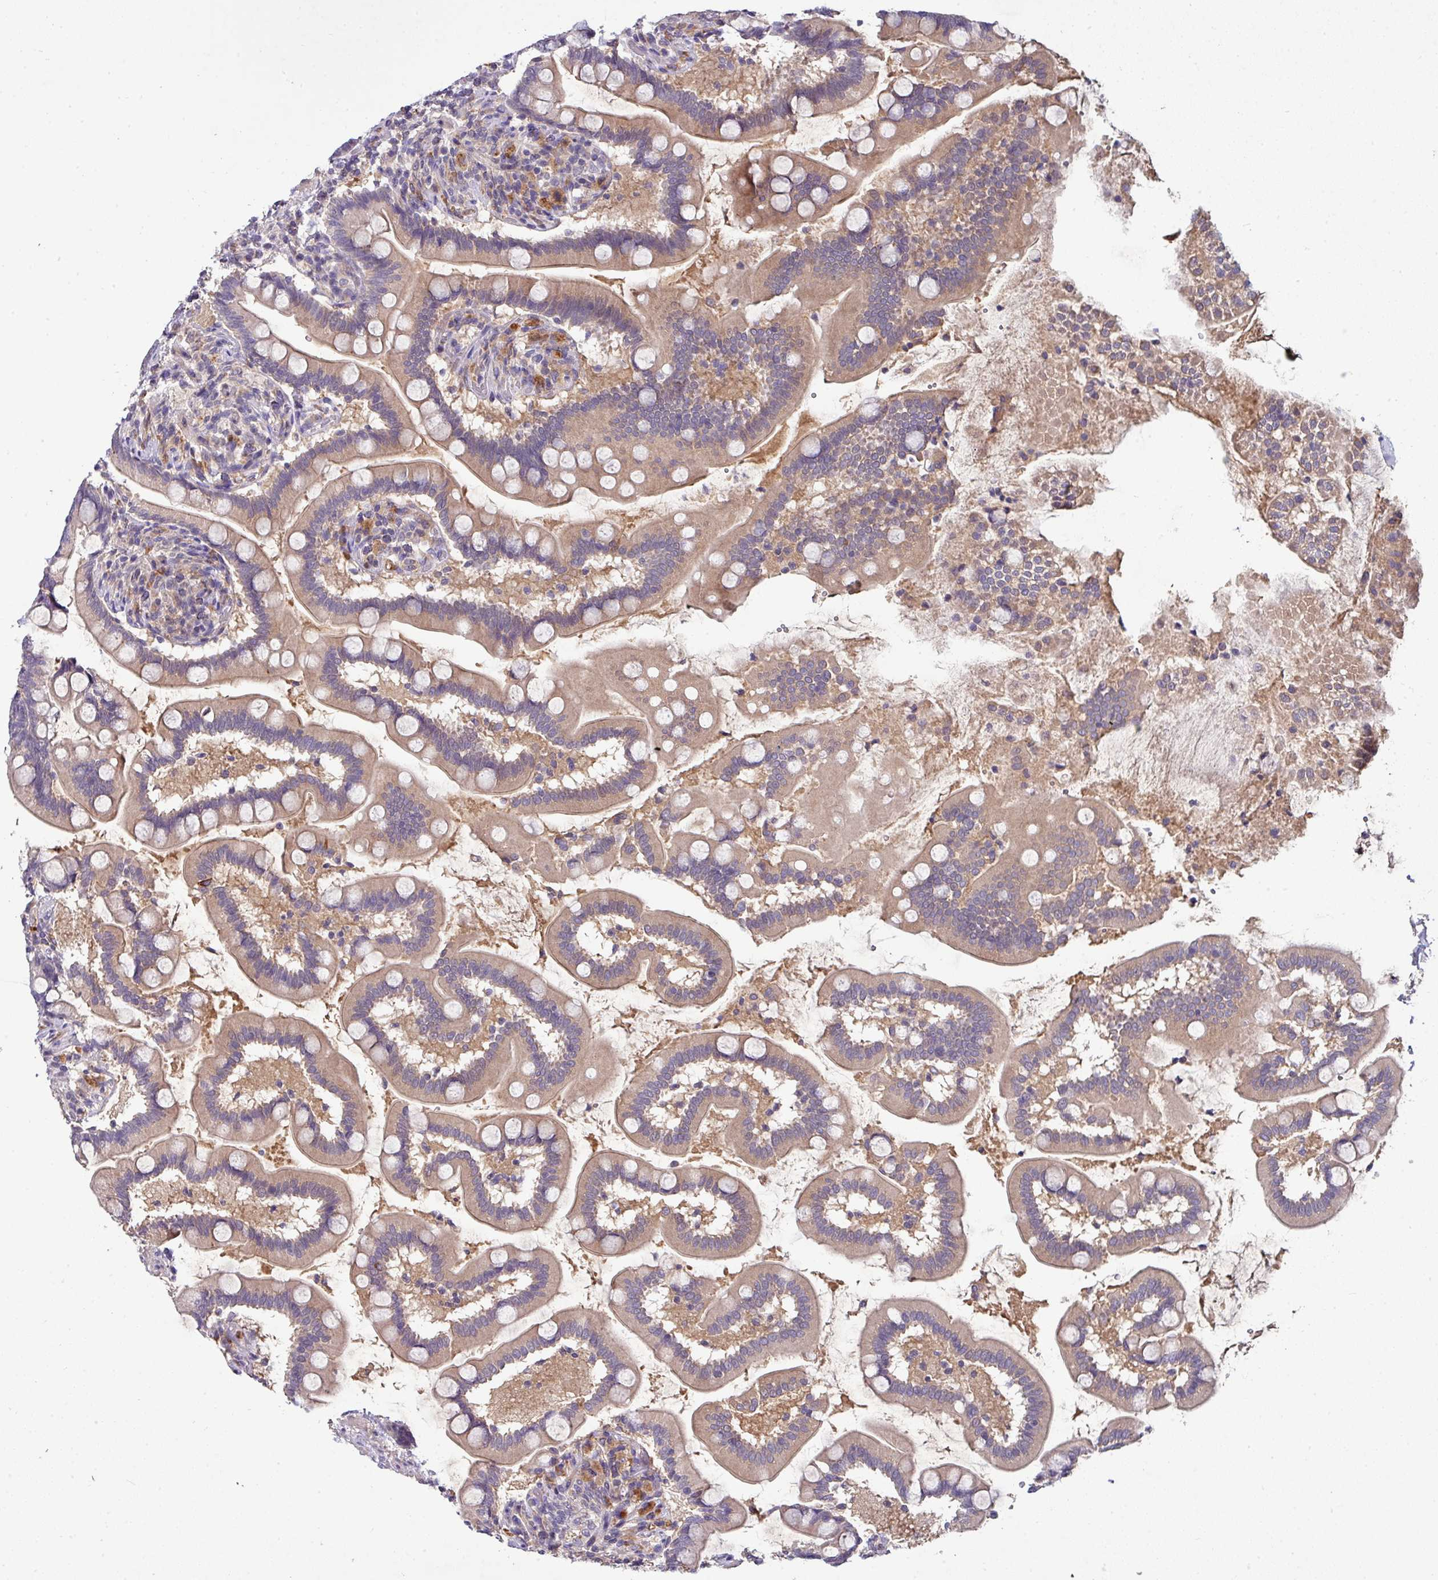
{"staining": {"intensity": "moderate", "quantity": ">75%", "location": "cytoplasmic/membranous"}, "tissue": "small intestine", "cell_type": "Glandular cells", "image_type": "normal", "snomed": [{"axis": "morphology", "description": "Normal tissue, NOS"}, {"axis": "topography", "description": "Small intestine"}], "caption": "Small intestine stained with IHC demonstrates moderate cytoplasmic/membranous positivity in approximately >75% of glandular cells. The protein of interest is shown in brown color, while the nuclei are stained blue.", "gene": "AEBP2", "patient": {"sex": "female", "age": 64}}